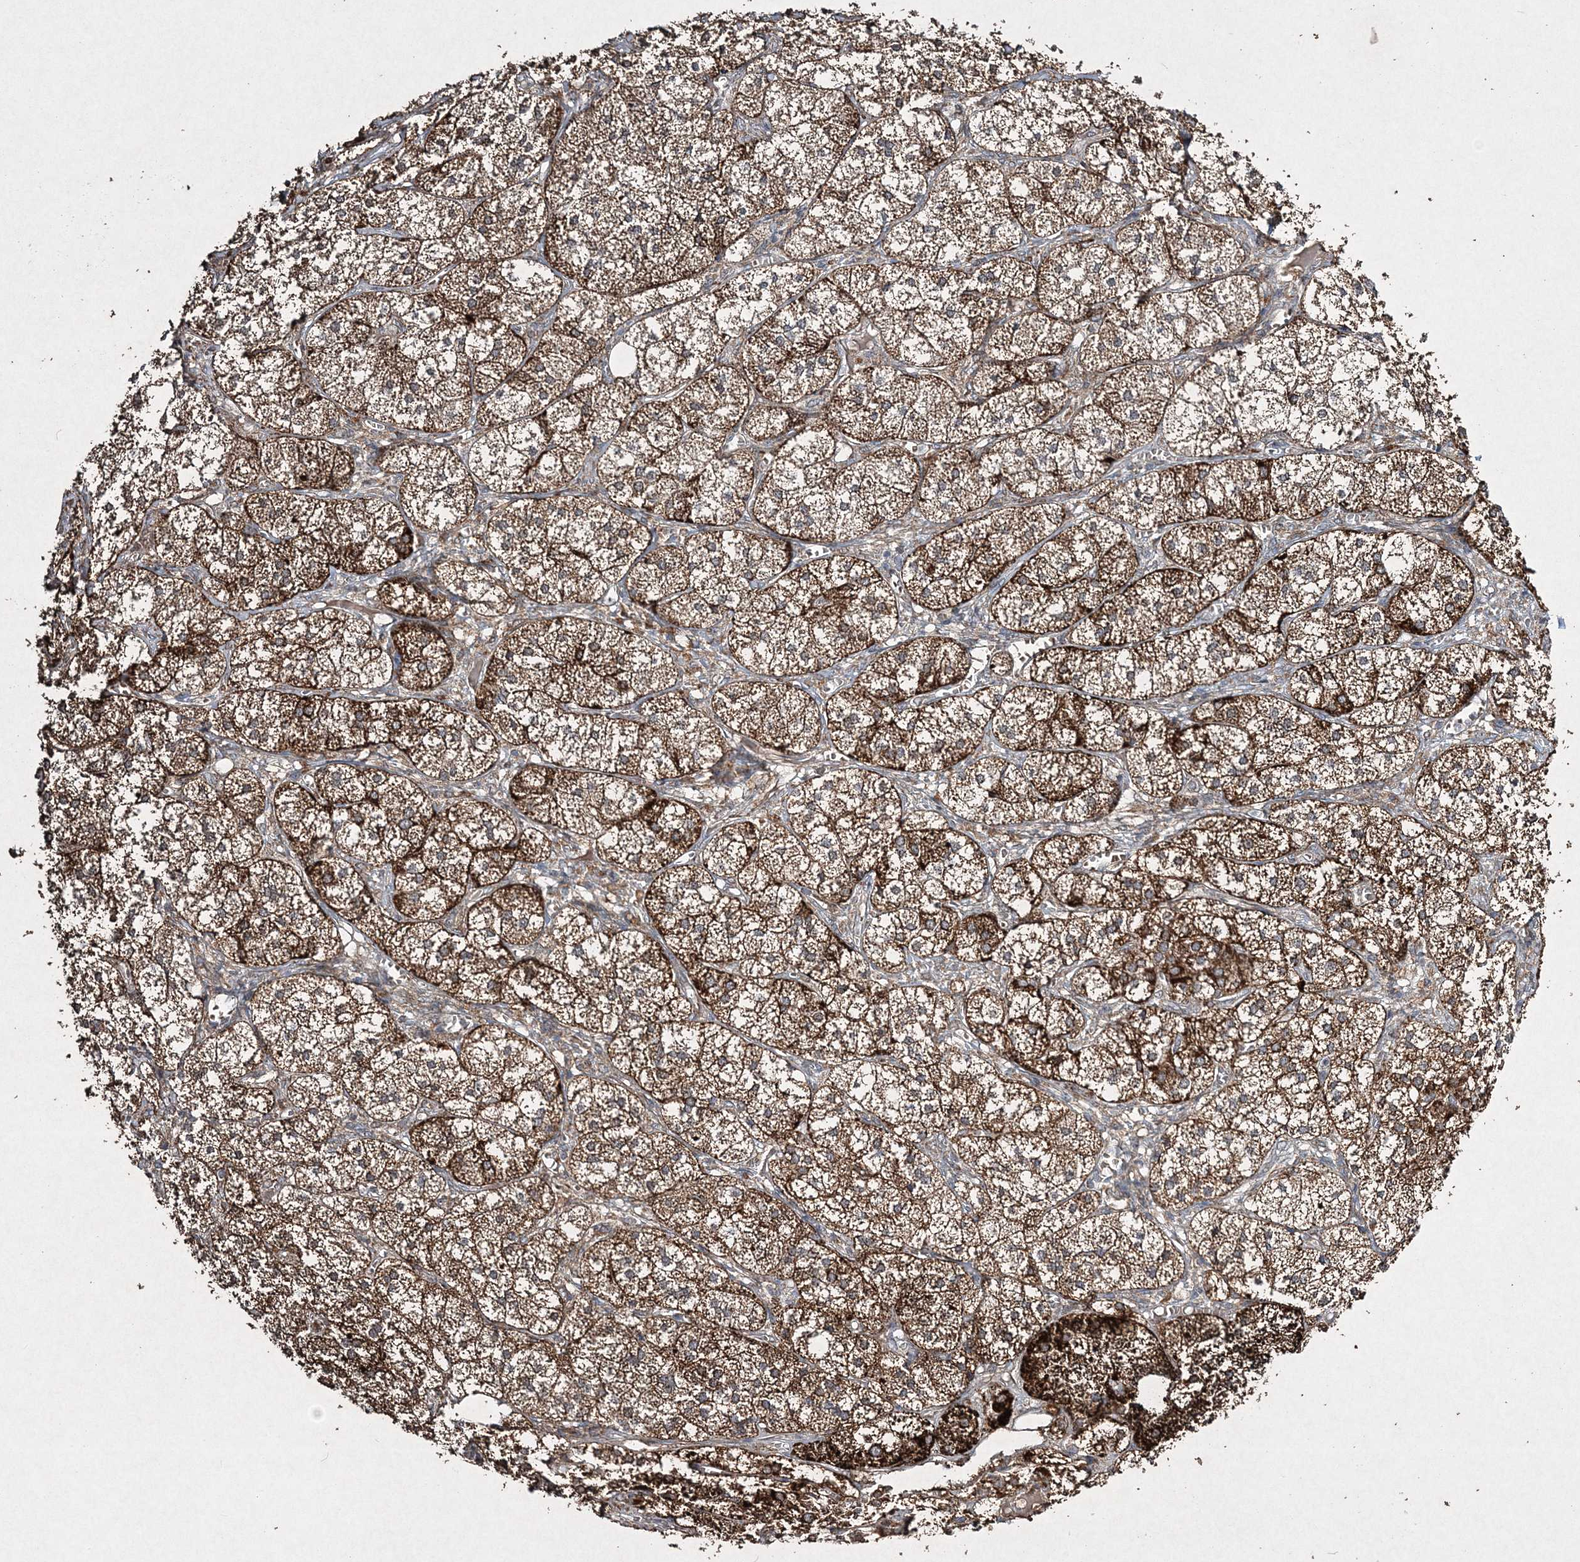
{"staining": {"intensity": "strong", "quantity": ">75%", "location": "cytoplasmic/membranous"}, "tissue": "adrenal gland", "cell_type": "Glandular cells", "image_type": "normal", "snomed": [{"axis": "morphology", "description": "Normal tissue, NOS"}, {"axis": "topography", "description": "Adrenal gland"}], "caption": "IHC of normal adrenal gland exhibits high levels of strong cytoplasmic/membranous expression in approximately >75% of glandular cells.", "gene": "GRSF1", "patient": {"sex": "female", "age": 61}}